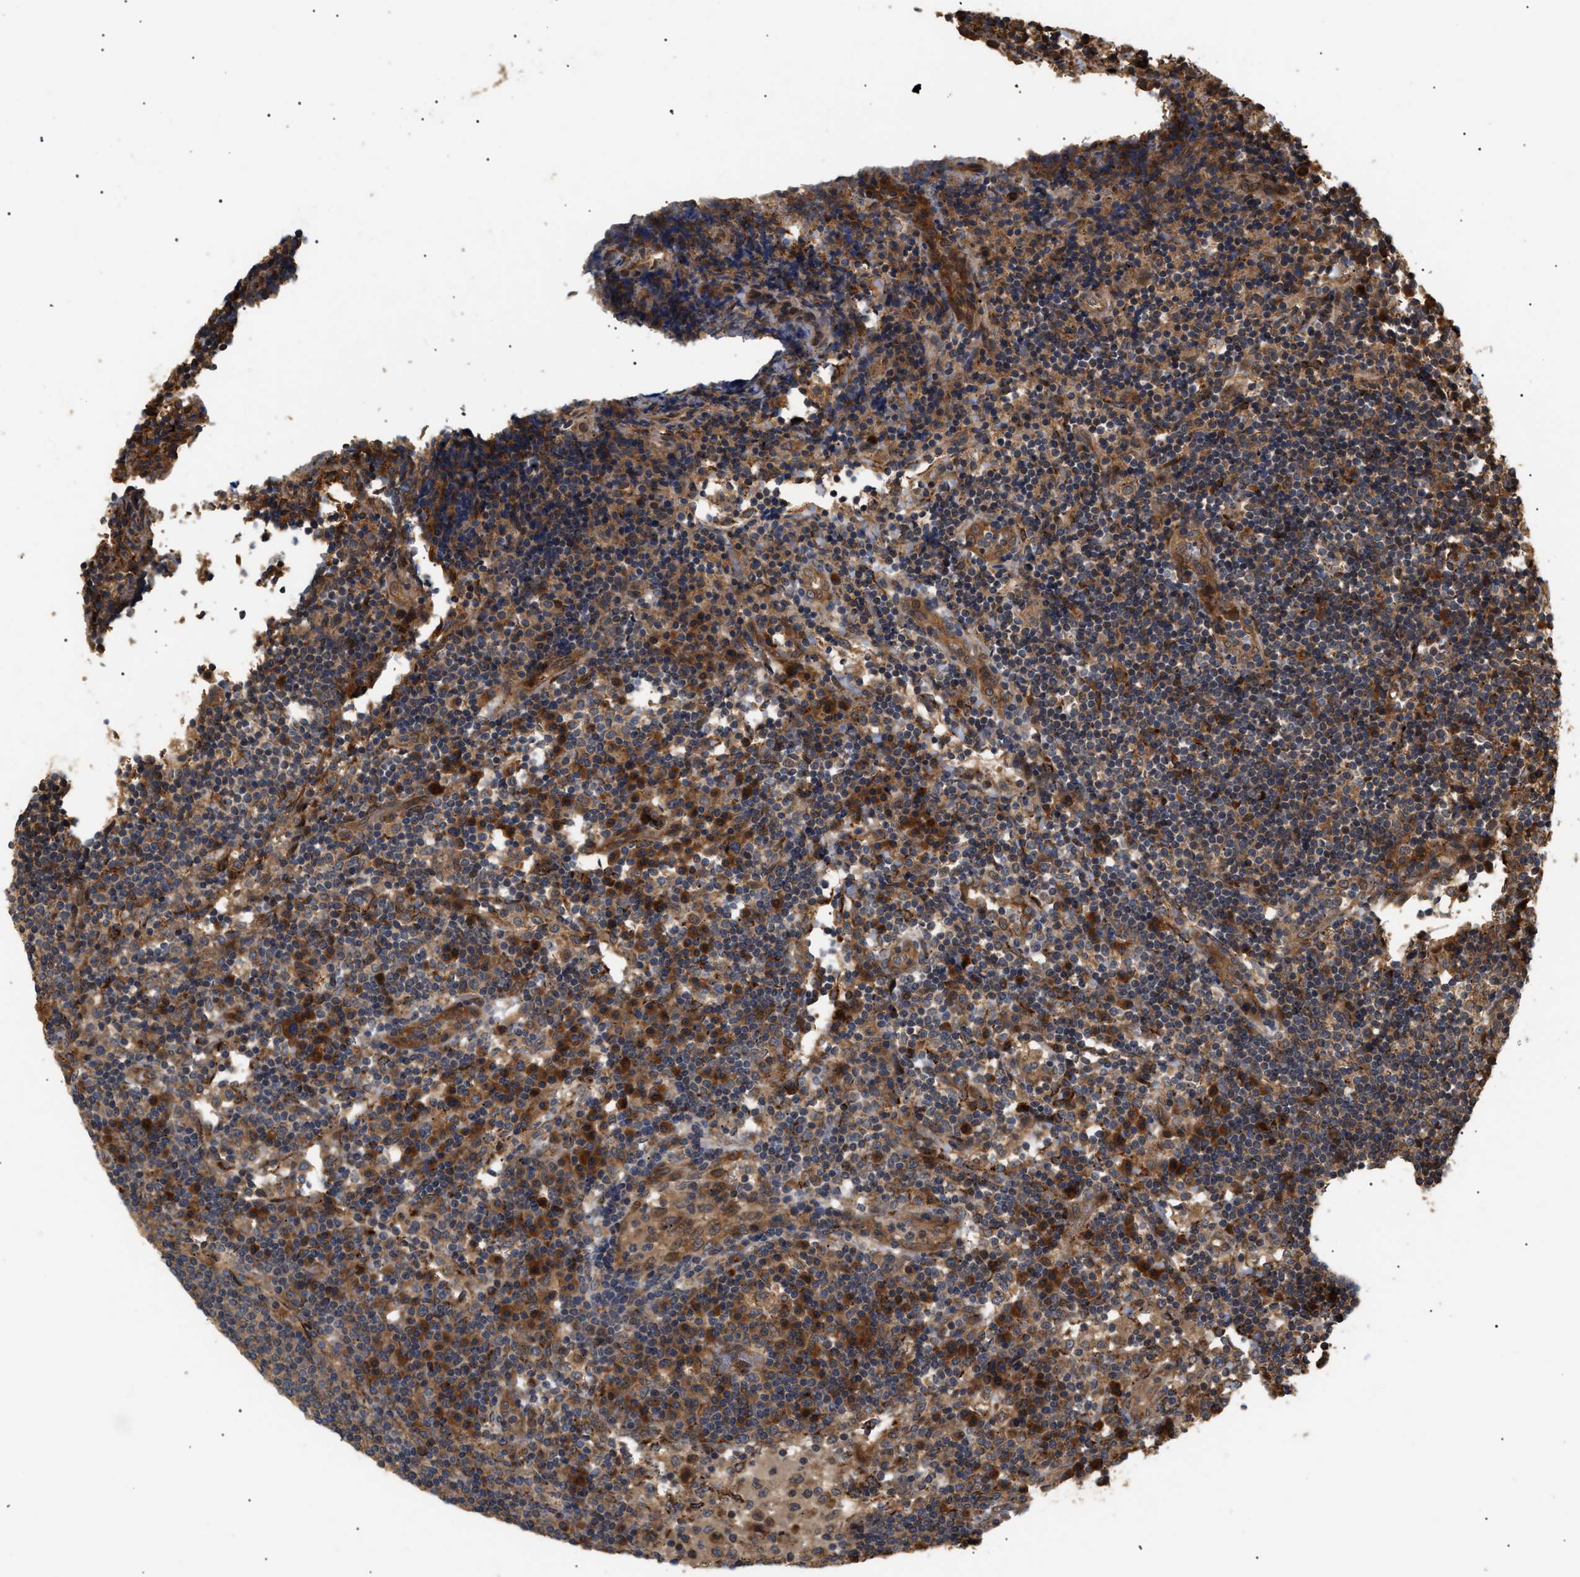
{"staining": {"intensity": "moderate", "quantity": ">75%", "location": "cytoplasmic/membranous"}, "tissue": "lymph node", "cell_type": "Germinal center cells", "image_type": "normal", "snomed": [{"axis": "morphology", "description": "Normal tissue, NOS"}, {"axis": "topography", "description": "Lymph node"}], "caption": "IHC micrograph of normal lymph node: lymph node stained using immunohistochemistry (IHC) reveals medium levels of moderate protein expression localized specifically in the cytoplasmic/membranous of germinal center cells, appearing as a cytoplasmic/membranous brown color.", "gene": "ASTL", "patient": {"sex": "female", "age": 53}}